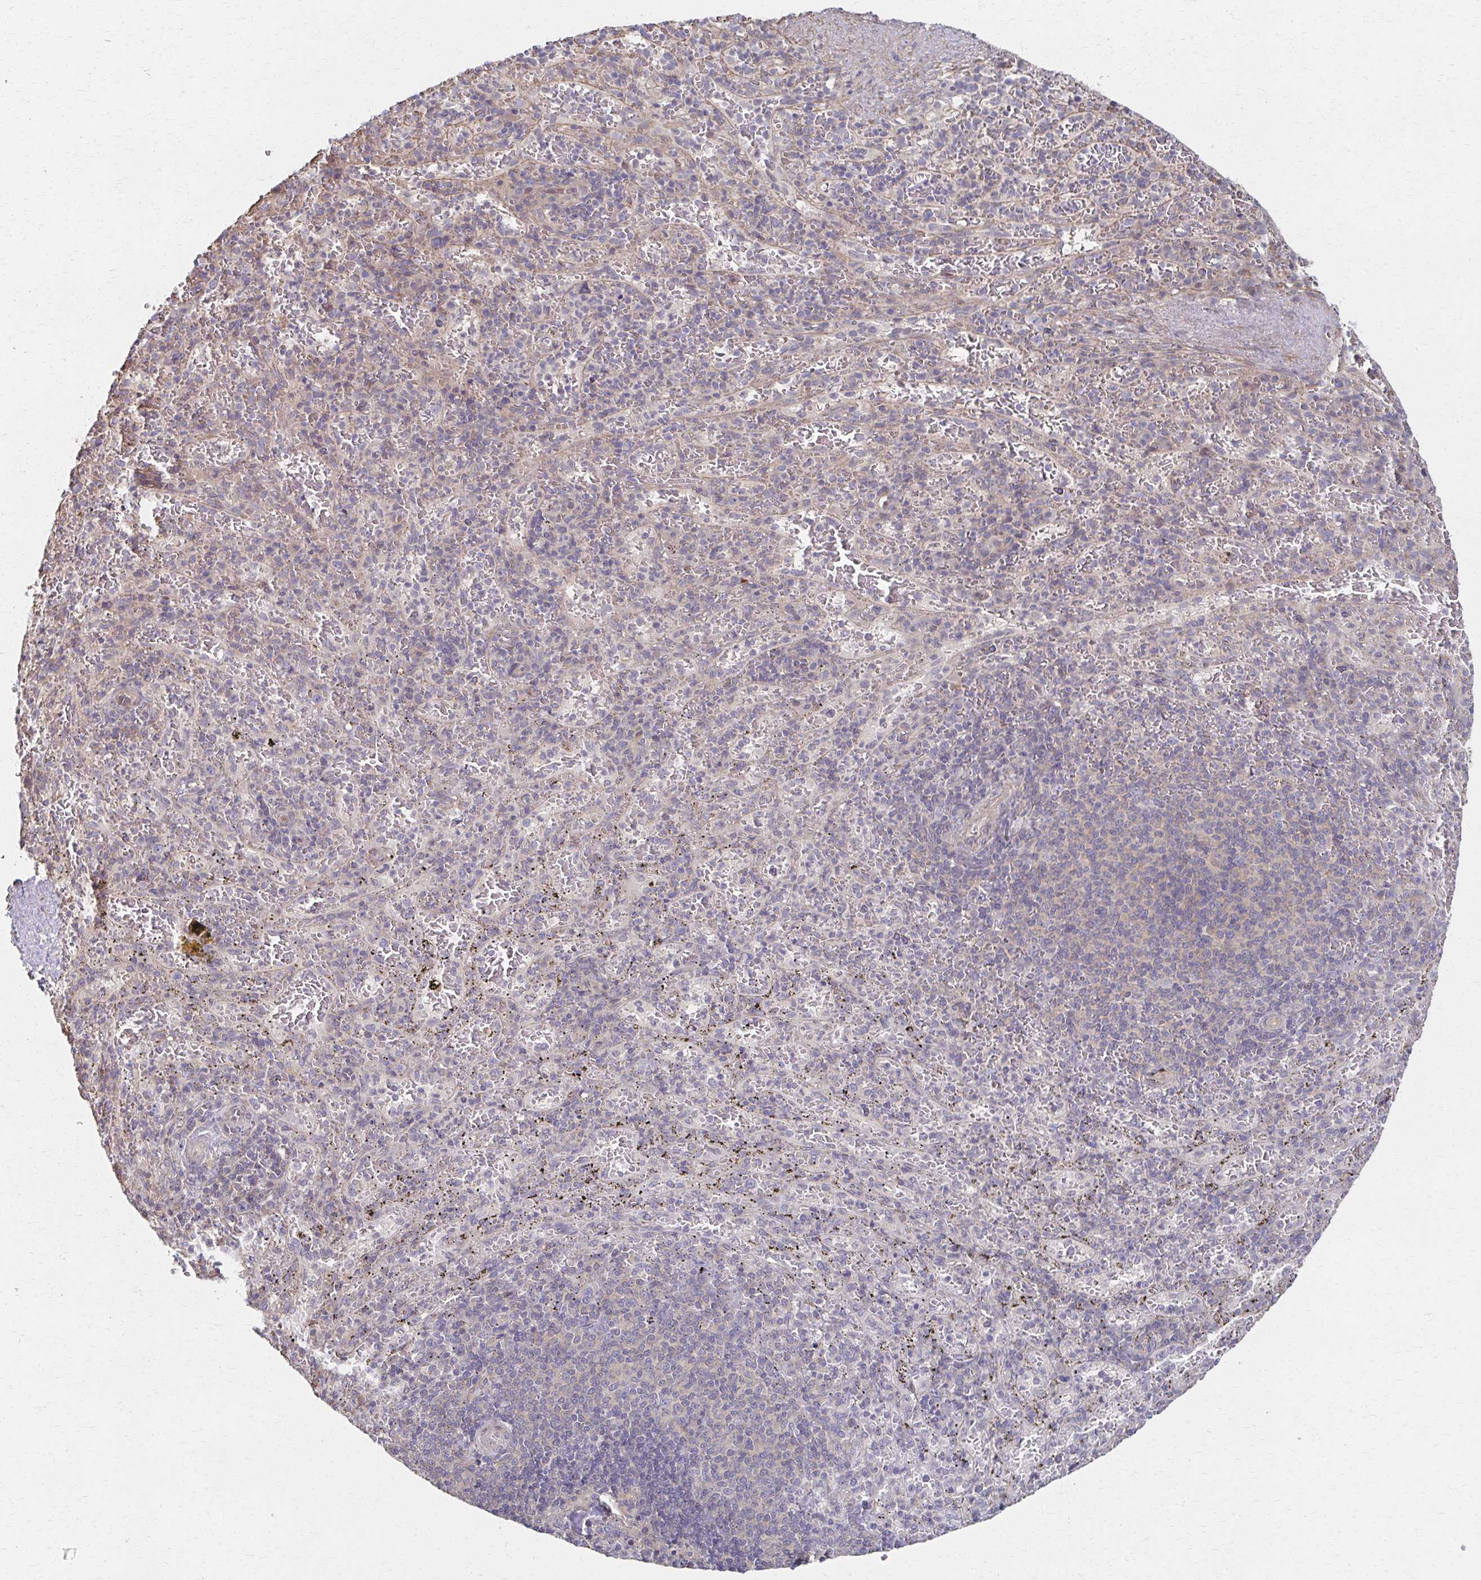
{"staining": {"intensity": "negative", "quantity": "none", "location": "none"}, "tissue": "spleen", "cell_type": "Cells in red pulp", "image_type": "normal", "snomed": [{"axis": "morphology", "description": "Normal tissue, NOS"}, {"axis": "topography", "description": "Spleen"}], "caption": "DAB (3,3'-diaminobenzidine) immunohistochemical staining of unremarkable spleen exhibits no significant staining in cells in red pulp.", "gene": "EOLA1", "patient": {"sex": "male", "age": 57}}